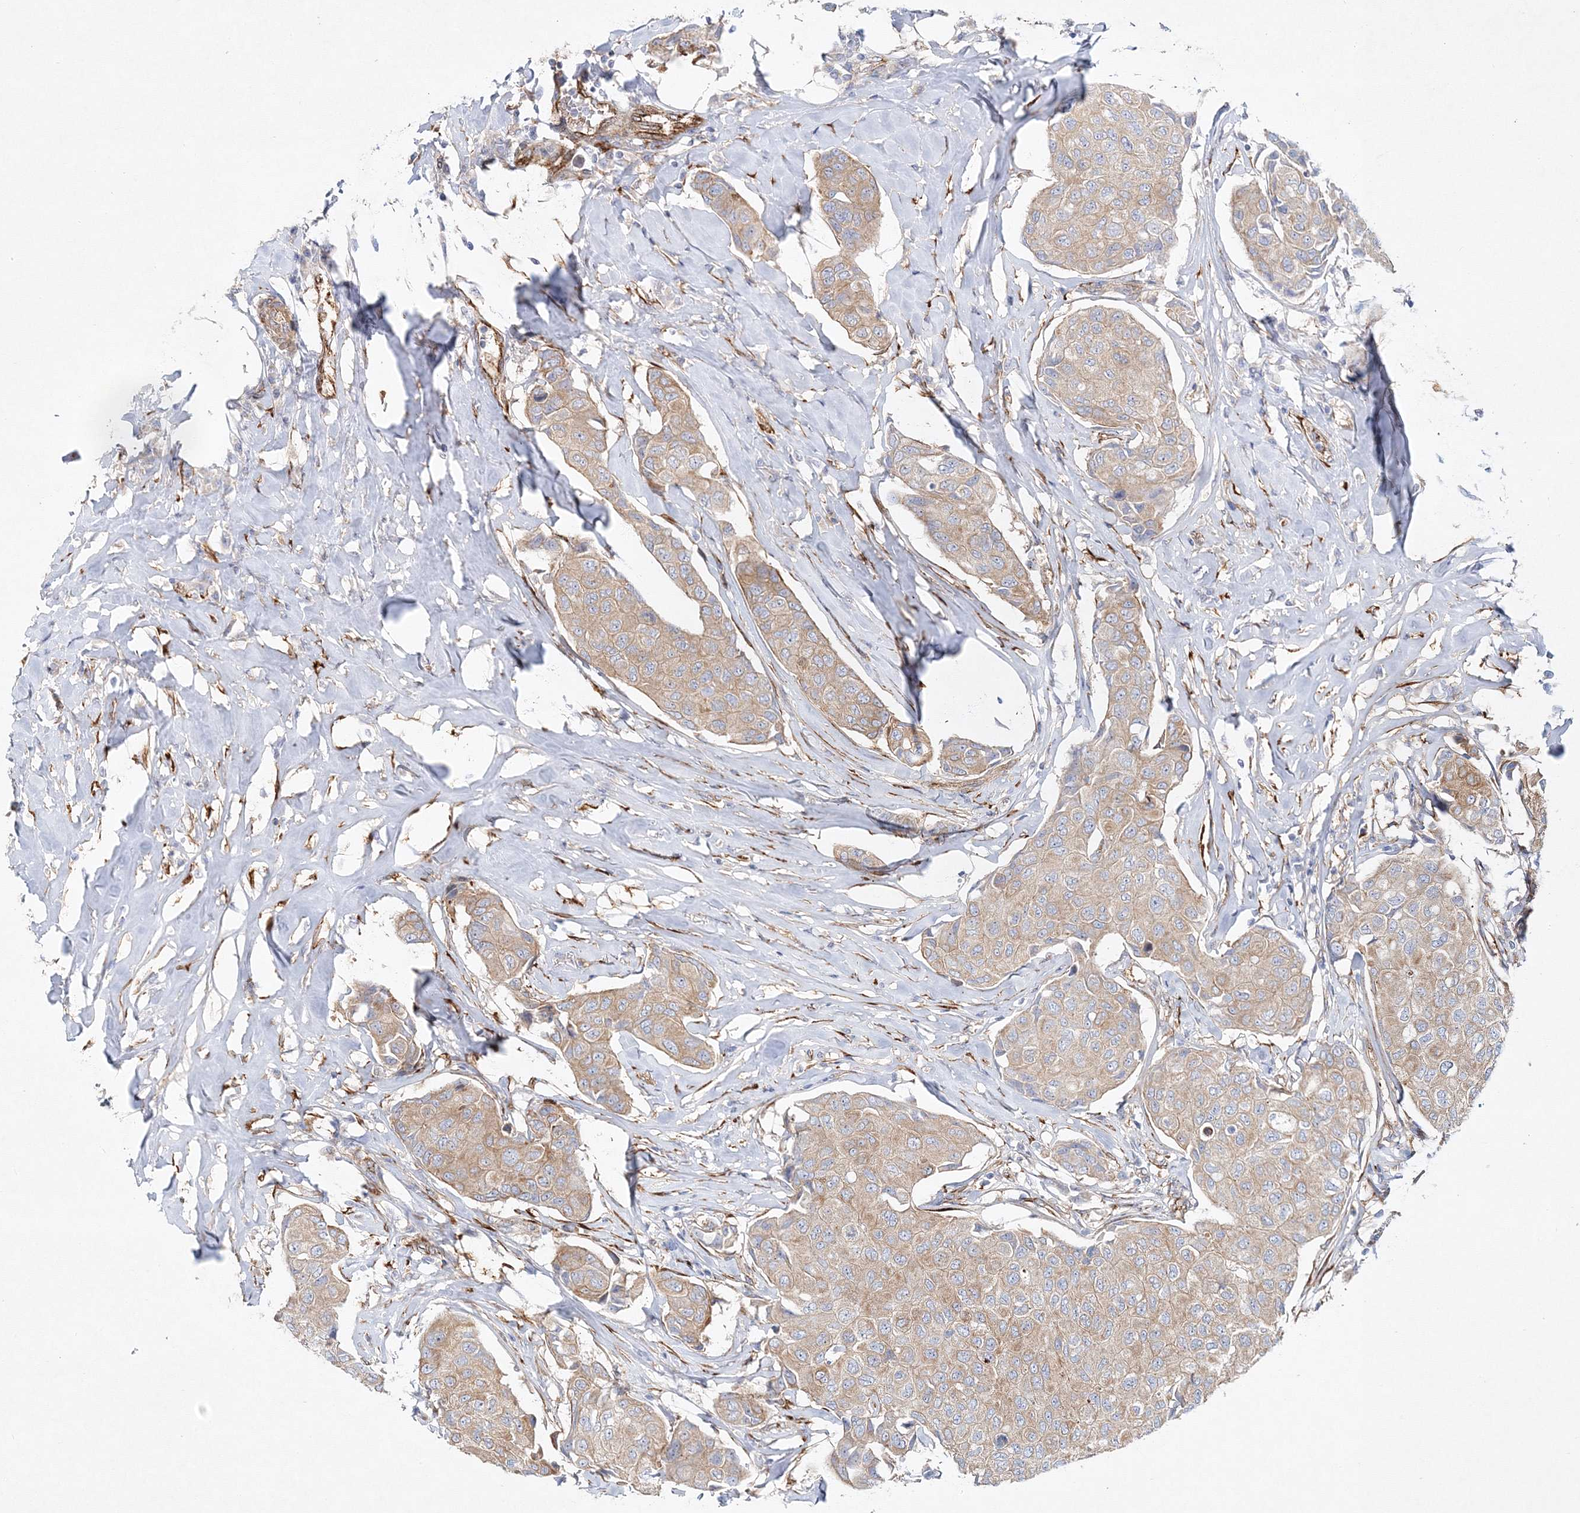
{"staining": {"intensity": "weak", "quantity": ">75%", "location": "cytoplasmic/membranous"}, "tissue": "breast cancer", "cell_type": "Tumor cells", "image_type": "cancer", "snomed": [{"axis": "morphology", "description": "Duct carcinoma"}, {"axis": "topography", "description": "Breast"}], "caption": "This is an image of immunohistochemistry (IHC) staining of infiltrating ductal carcinoma (breast), which shows weak staining in the cytoplasmic/membranous of tumor cells.", "gene": "ZFYVE16", "patient": {"sex": "female", "age": 80}}